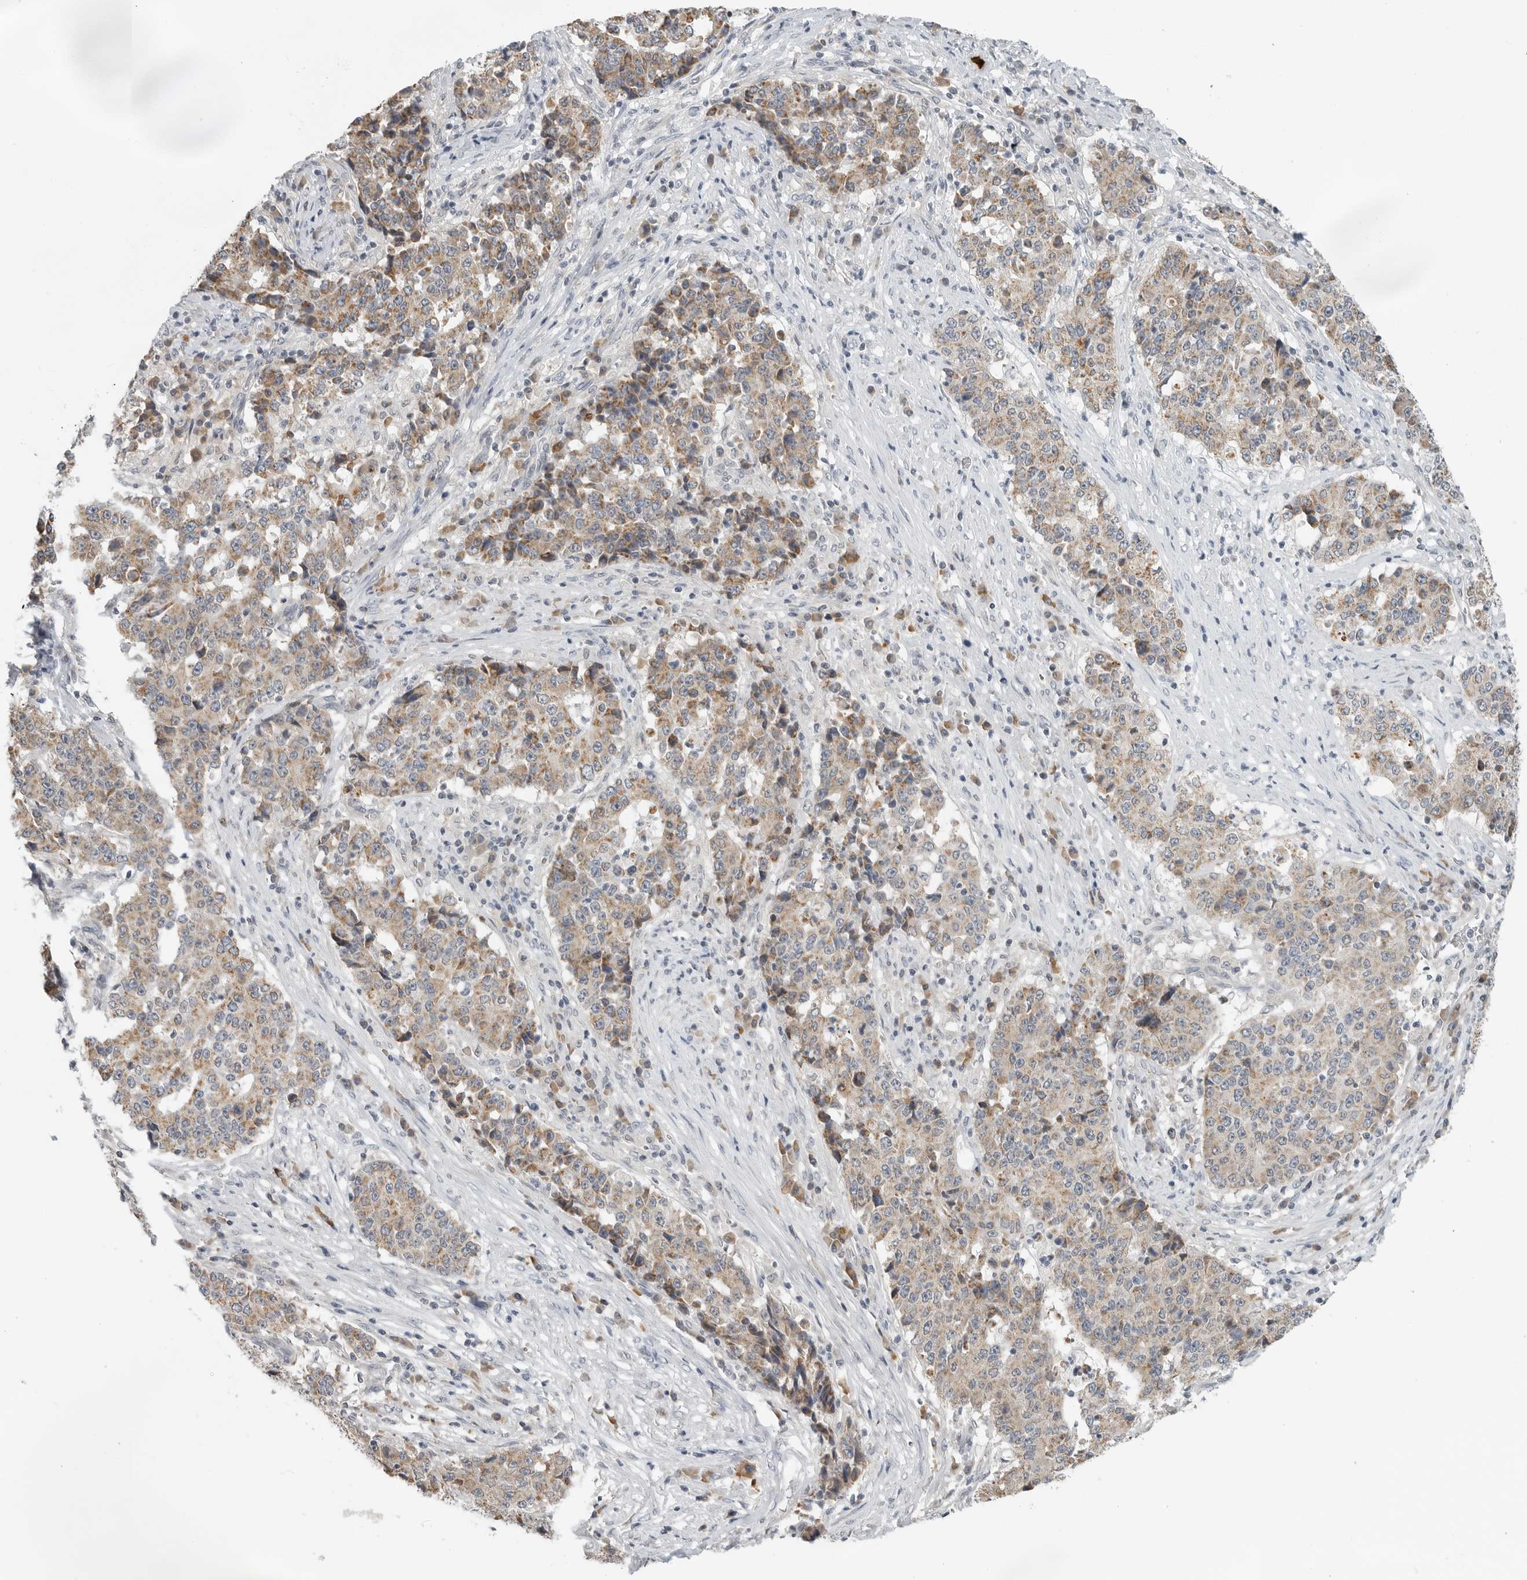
{"staining": {"intensity": "moderate", "quantity": ">75%", "location": "cytoplasmic/membranous"}, "tissue": "stomach cancer", "cell_type": "Tumor cells", "image_type": "cancer", "snomed": [{"axis": "morphology", "description": "Adenocarcinoma, NOS"}, {"axis": "topography", "description": "Stomach"}], "caption": "Immunohistochemical staining of adenocarcinoma (stomach) demonstrates medium levels of moderate cytoplasmic/membranous protein positivity in approximately >75% of tumor cells. Nuclei are stained in blue.", "gene": "IL12RB2", "patient": {"sex": "male", "age": 59}}